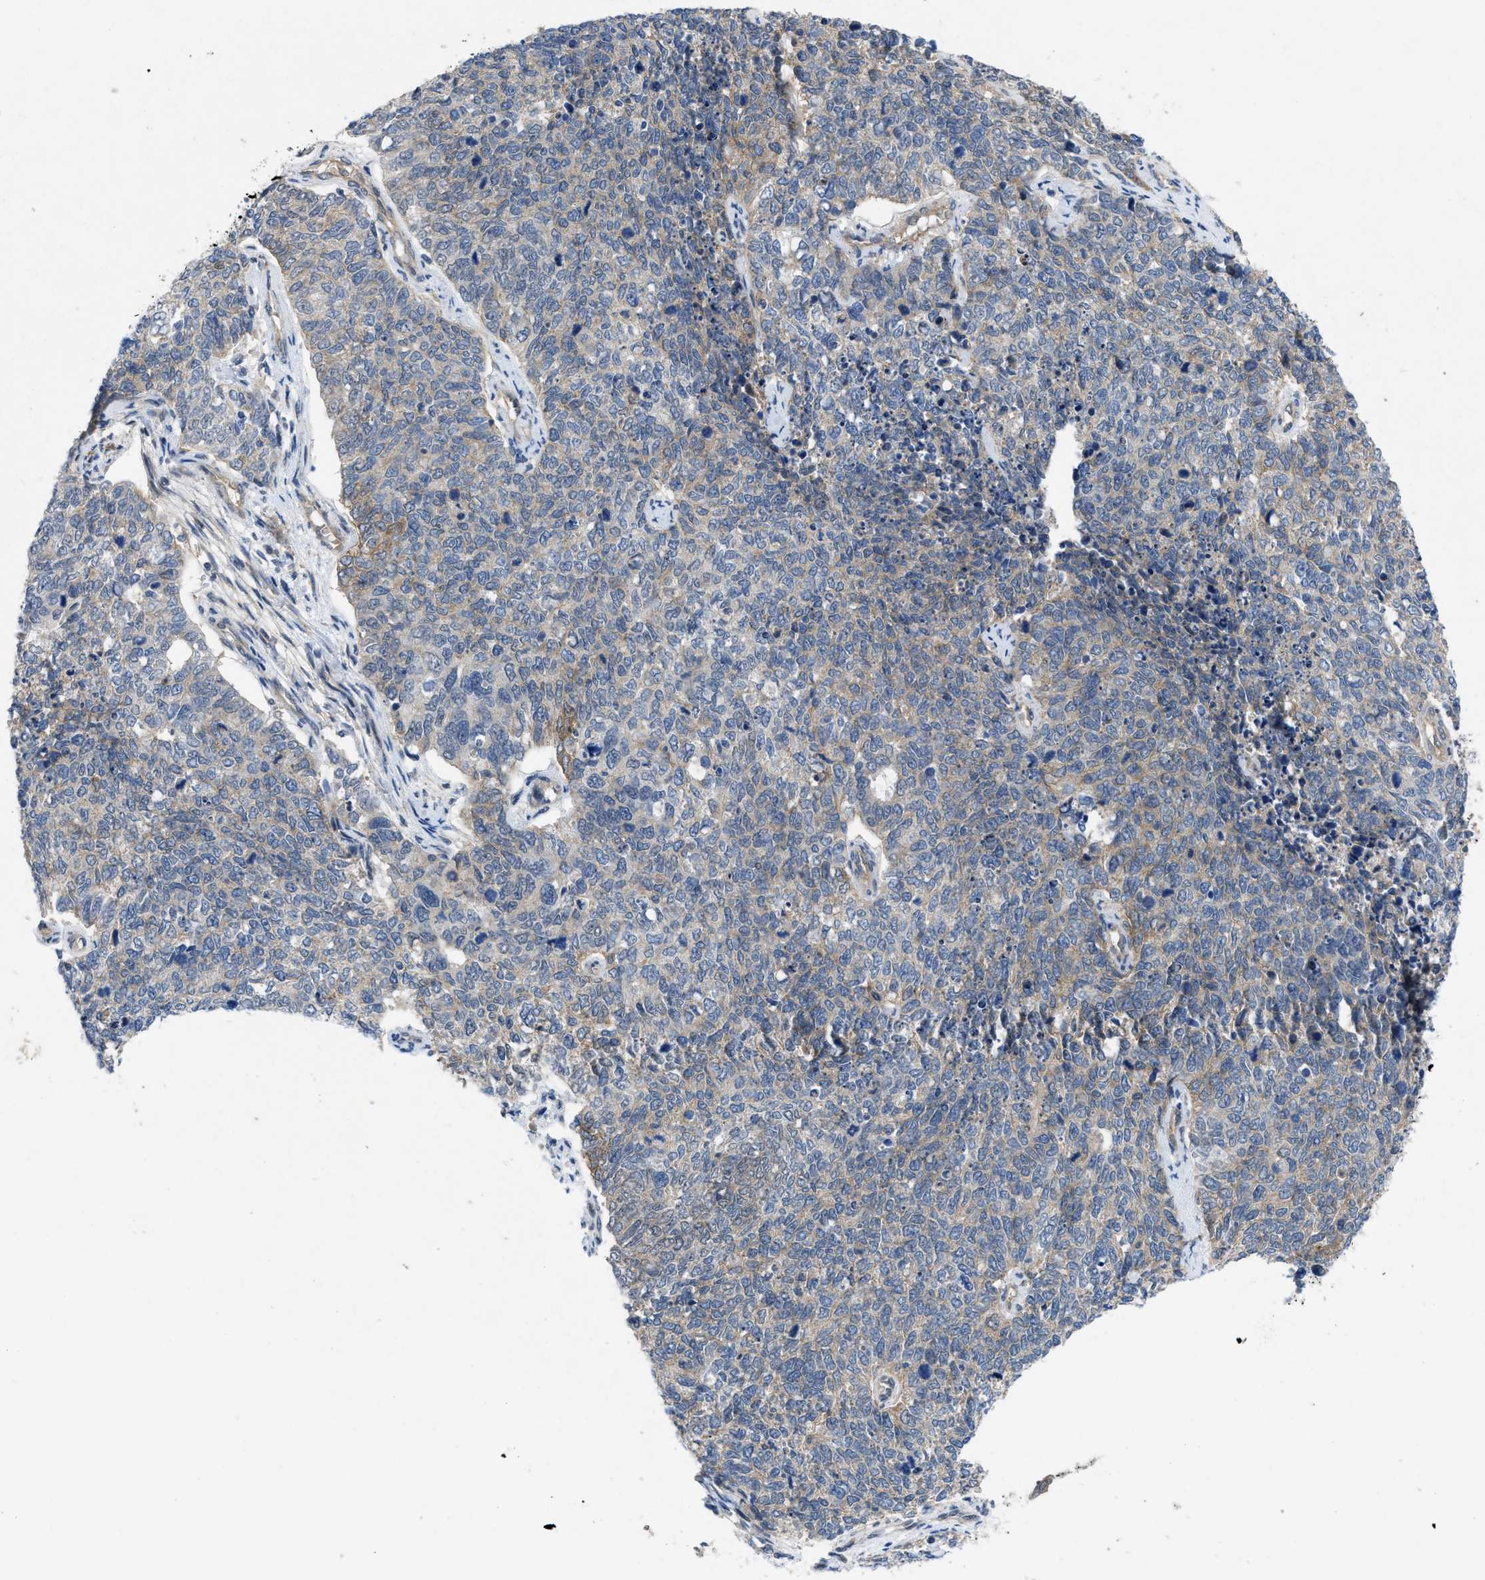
{"staining": {"intensity": "weak", "quantity": "<25%", "location": "cytoplasmic/membranous"}, "tissue": "cervical cancer", "cell_type": "Tumor cells", "image_type": "cancer", "snomed": [{"axis": "morphology", "description": "Squamous cell carcinoma, NOS"}, {"axis": "topography", "description": "Cervix"}], "caption": "IHC micrograph of neoplastic tissue: human cervical cancer stained with DAB shows no significant protein staining in tumor cells.", "gene": "PANX1", "patient": {"sex": "female", "age": 63}}